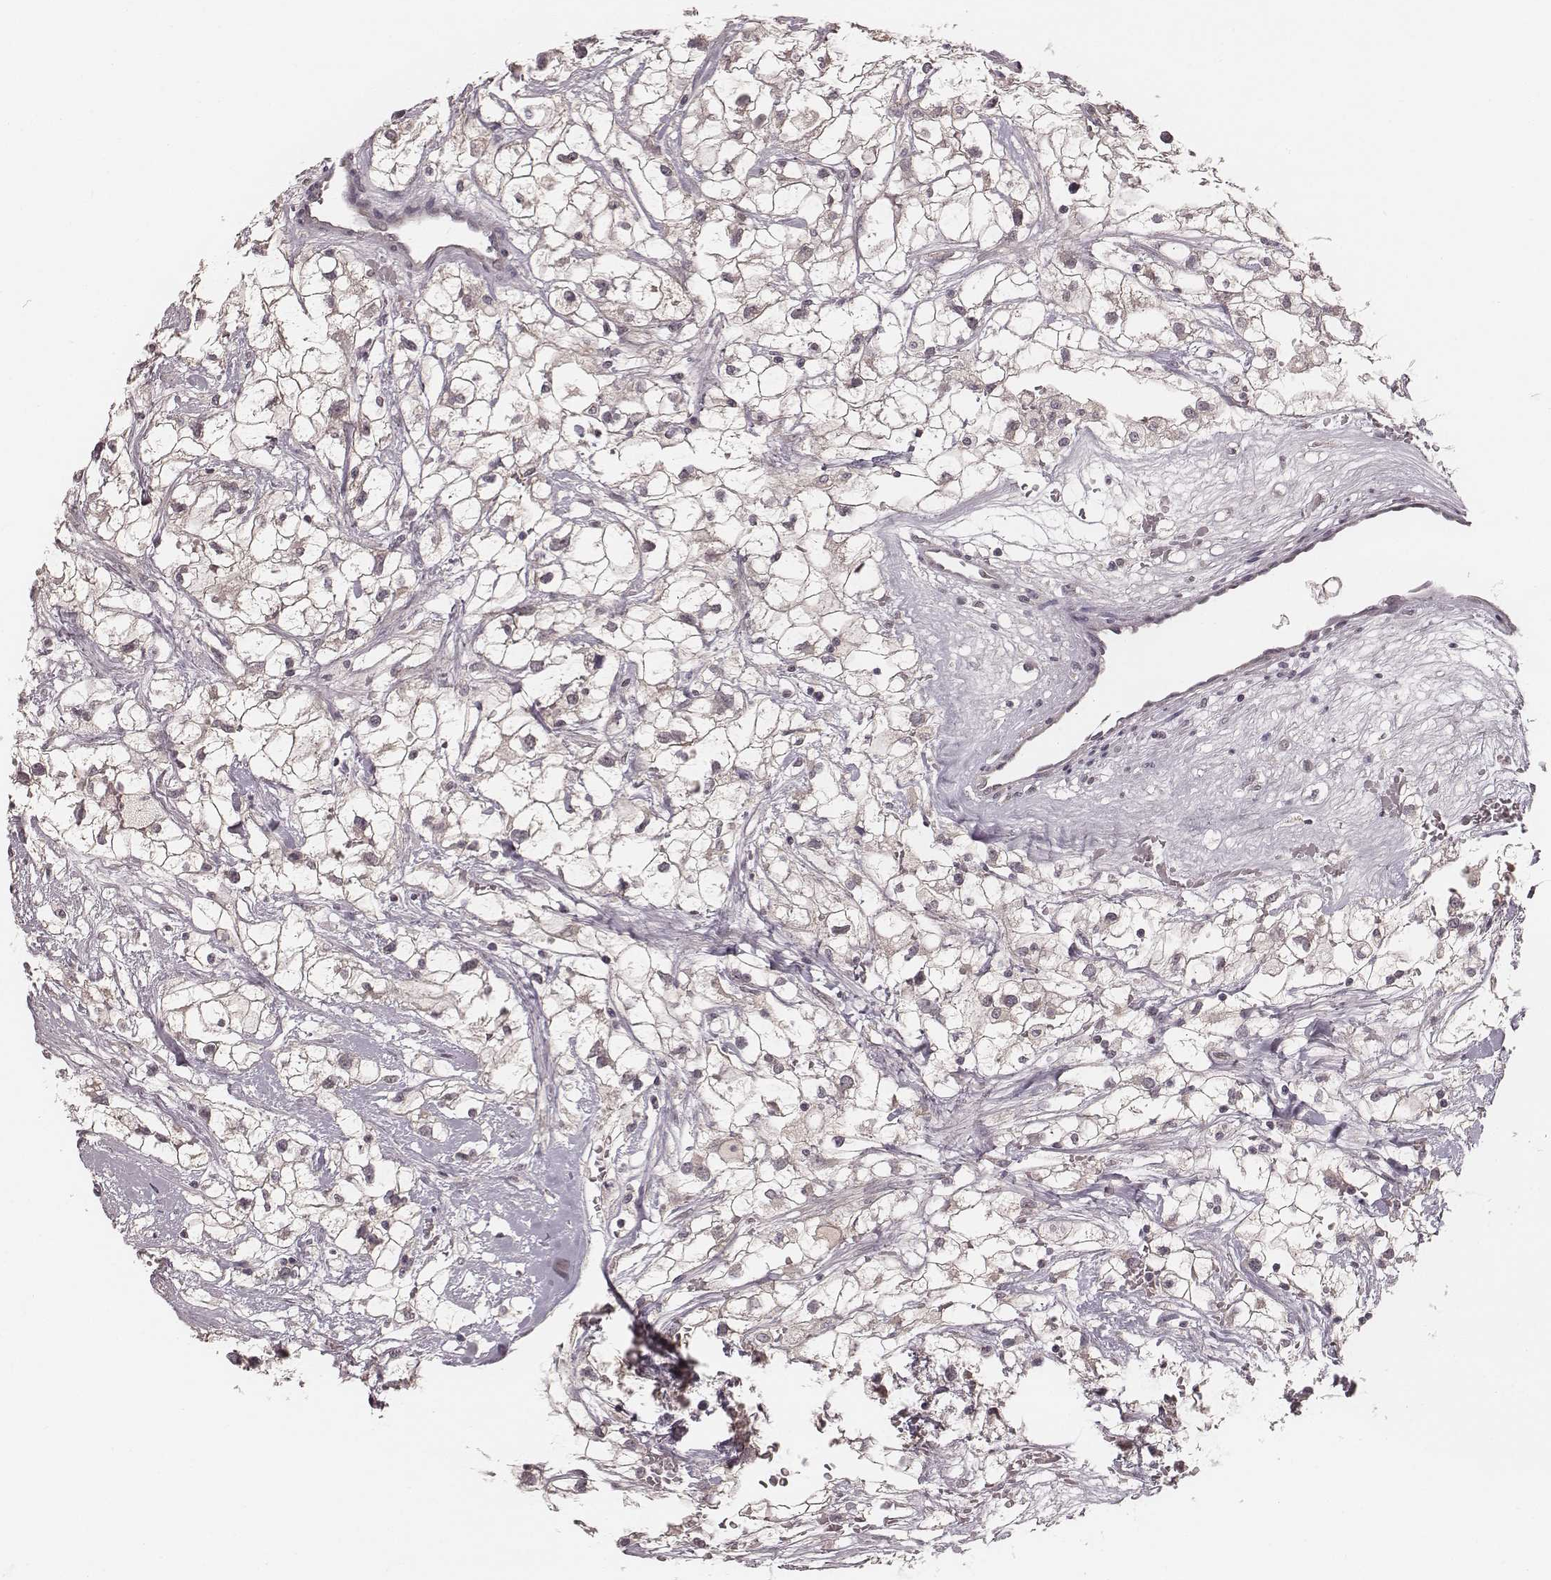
{"staining": {"intensity": "negative", "quantity": "none", "location": "none"}, "tissue": "renal cancer", "cell_type": "Tumor cells", "image_type": "cancer", "snomed": [{"axis": "morphology", "description": "Adenocarcinoma, NOS"}, {"axis": "topography", "description": "Kidney"}], "caption": "The photomicrograph demonstrates no staining of tumor cells in renal adenocarcinoma.", "gene": "LY6K", "patient": {"sex": "male", "age": 59}}